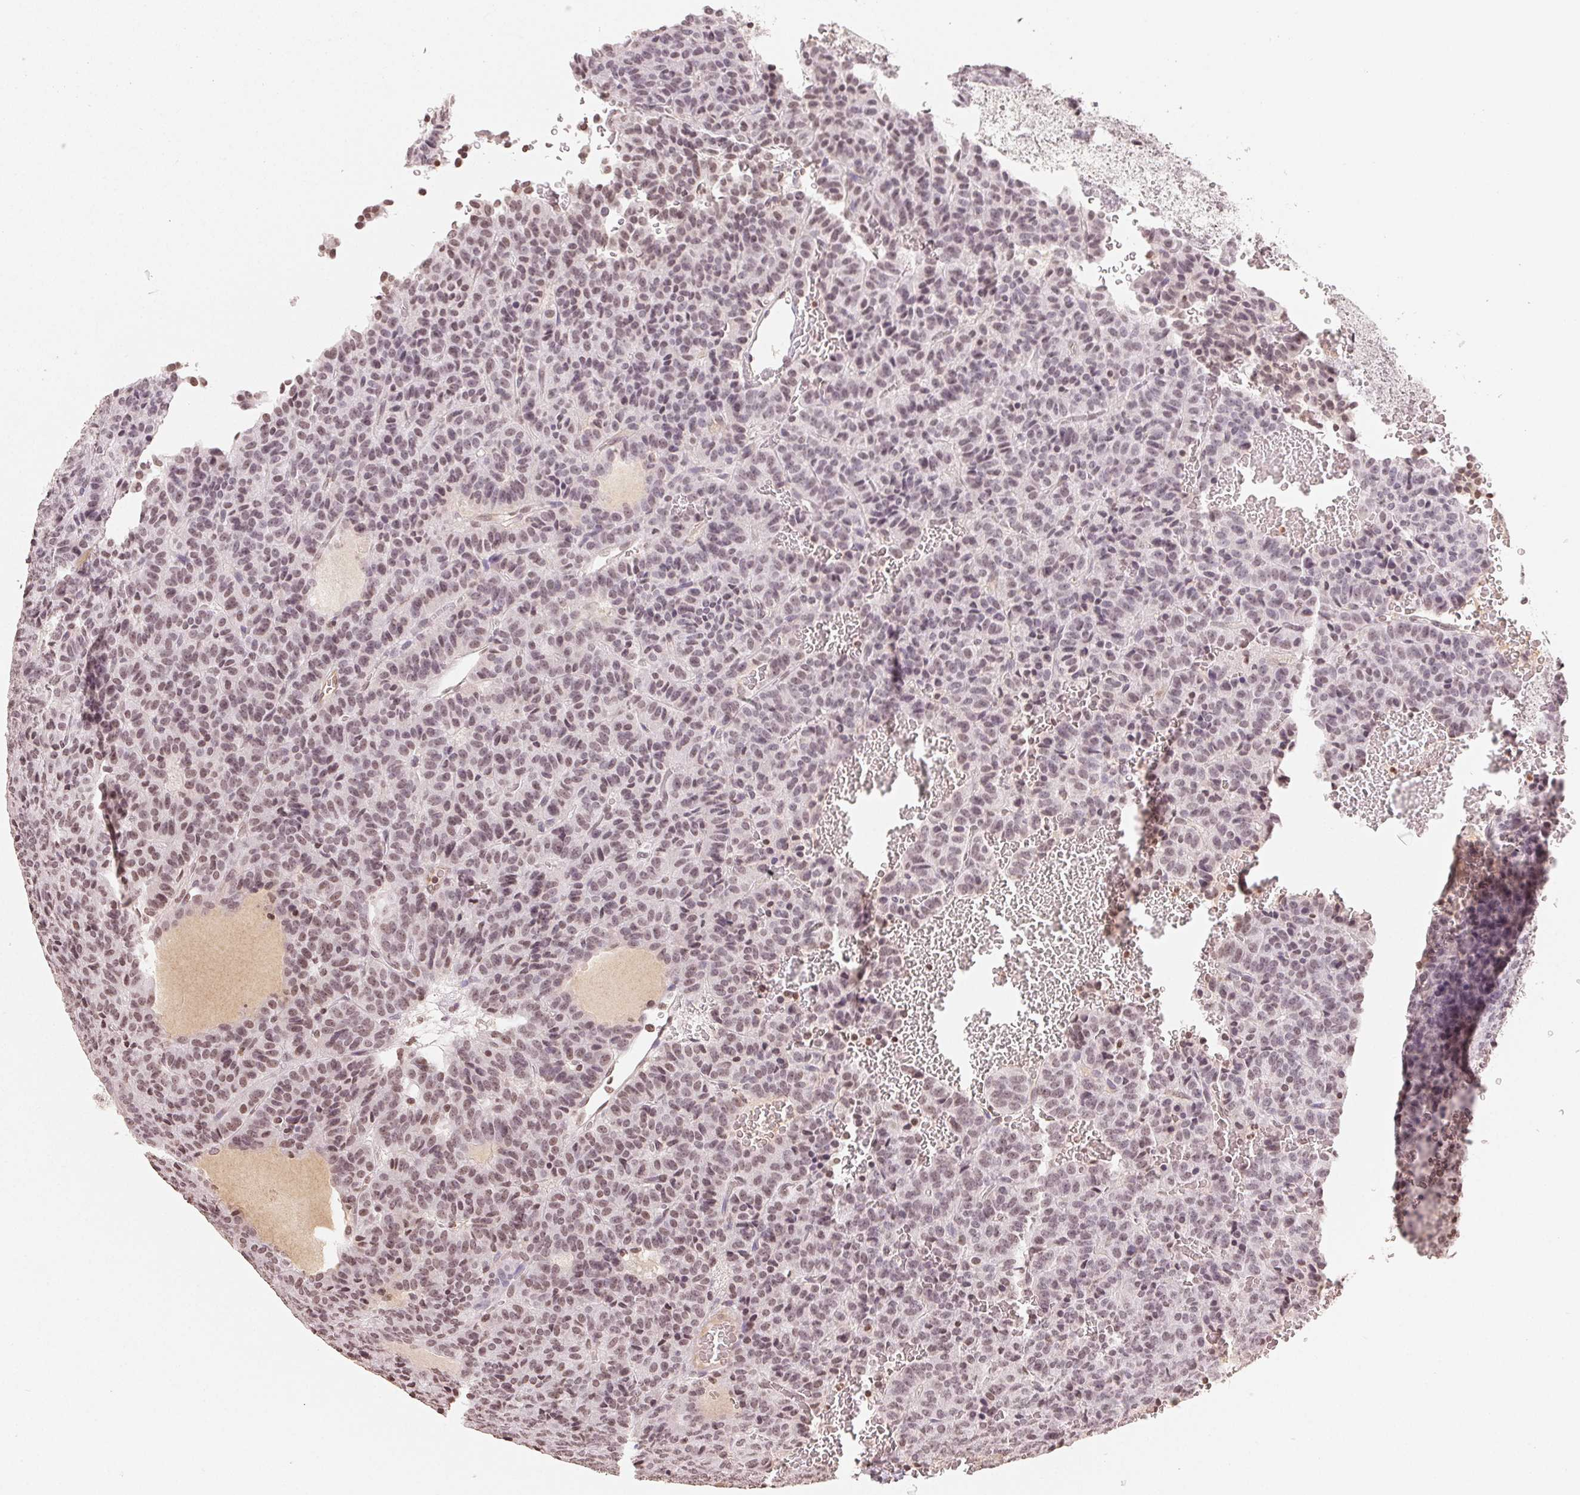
{"staining": {"intensity": "weak", "quantity": ">75%", "location": "nuclear"}, "tissue": "carcinoid", "cell_type": "Tumor cells", "image_type": "cancer", "snomed": [{"axis": "morphology", "description": "Carcinoid, malignant, NOS"}, {"axis": "topography", "description": "Lung"}], "caption": "IHC image of neoplastic tissue: human carcinoid (malignant) stained using immunohistochemistry (IHC) demonstrates low levels of weak protein expression localized specifically in the nuclear of tumor cells, appearing as a nuclear brown color.", "gene": "TBP", "patient": {"sex": "male", "age": 70}}